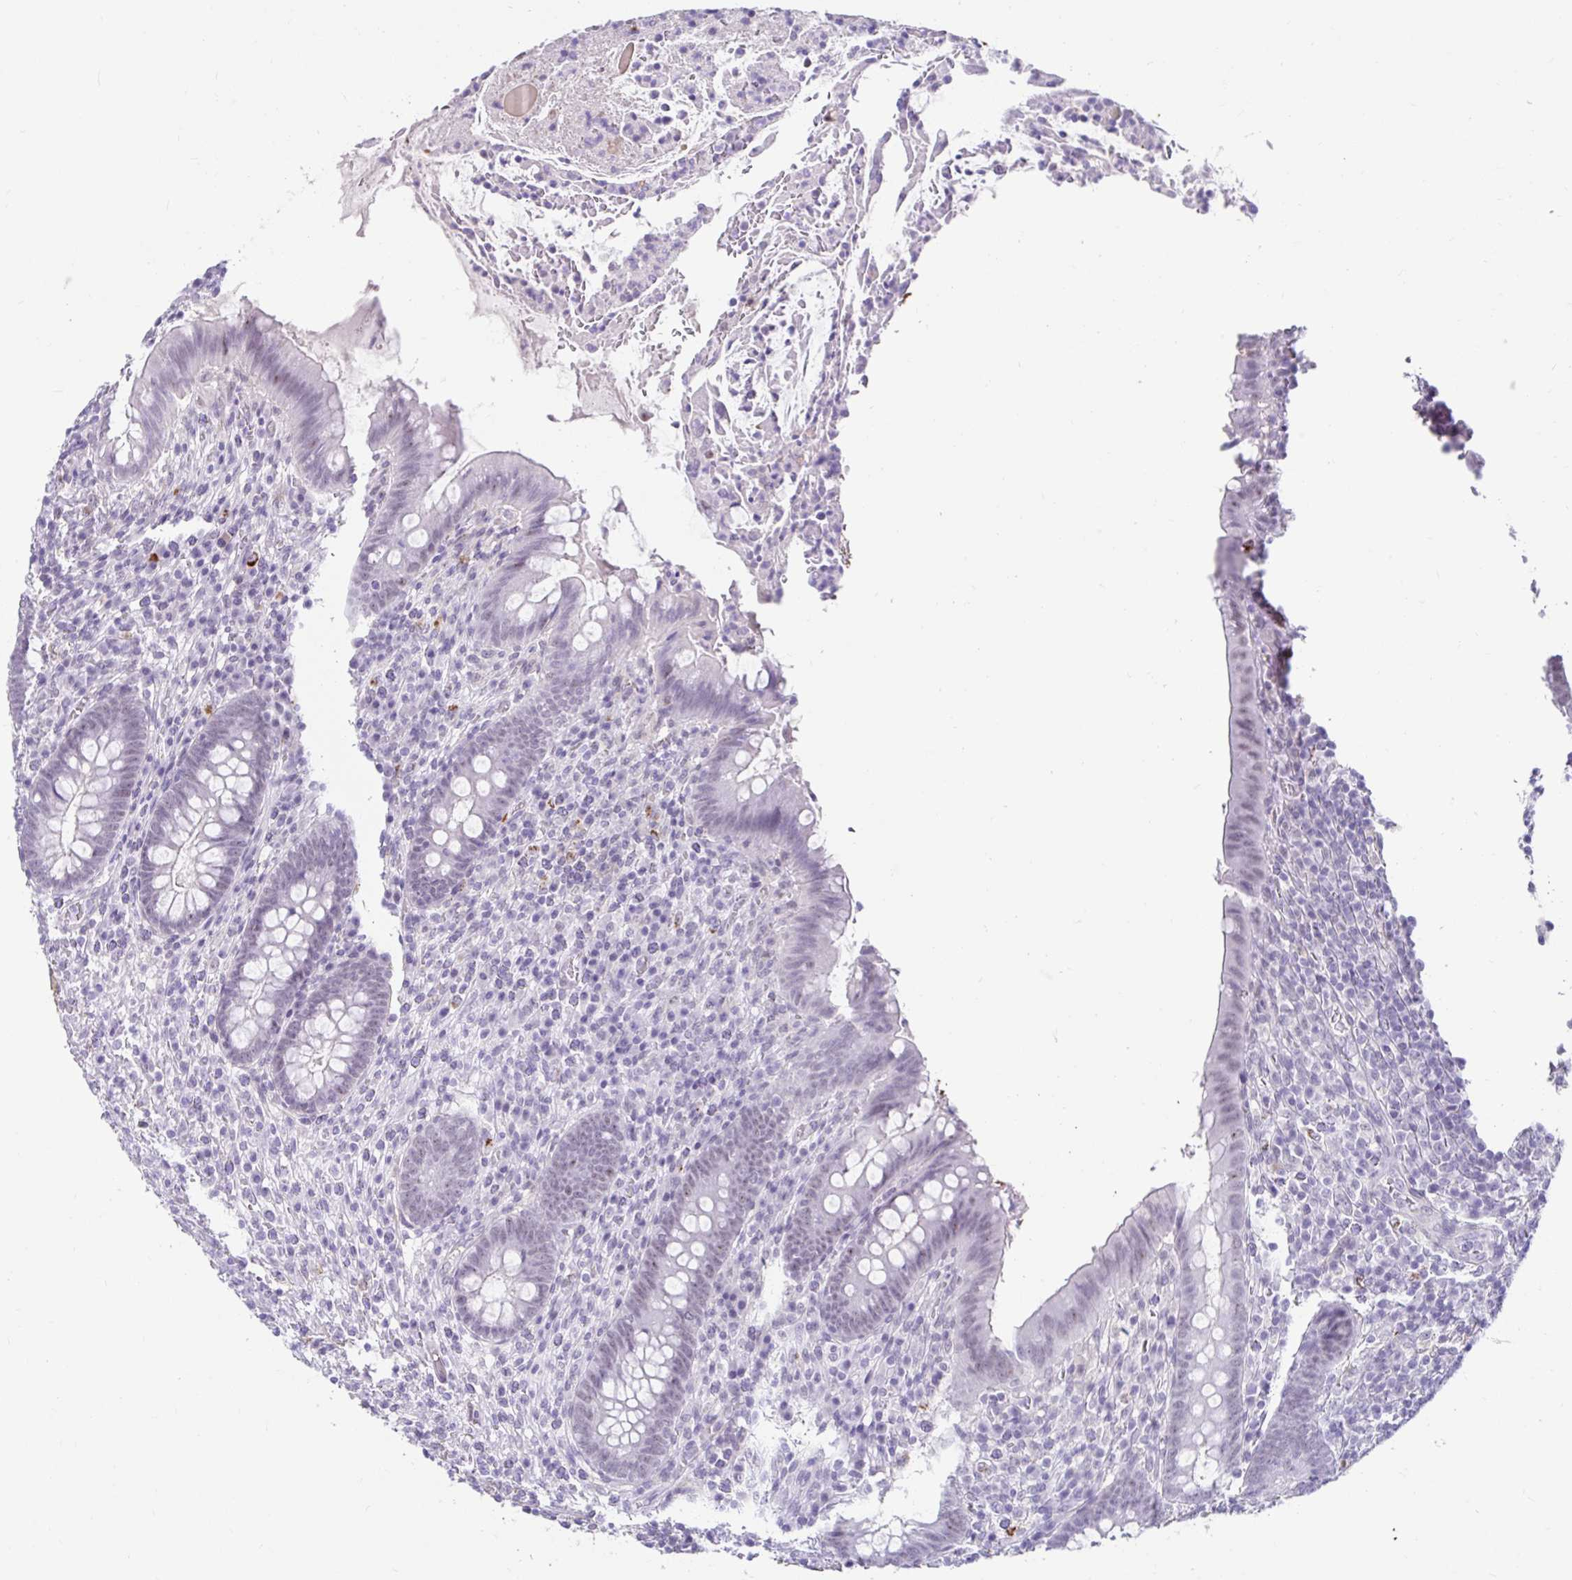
{"staining": {"intensity": "negative", "quantity": "none", "location": "none"}, "tissue": "appendix", "cell_type": "Glandular cells", "image_type": "normal", "snomed": [{"axis": "morphology", "description": "Normal tissue, NOS"}, {"axis": "topography", "description": "Appendix"}], "caption": "This histopathology image is of benign appendix stained with IHC to label a protein in brown with the nuclei are counter-stained blue. There is no positivity in glandular cells. The staining is performed using DAB (3,3'-diaminobenzidine) brown chromogen with nuclei counter-stained in using hematoxylin.", "gene": "DCAF17", "patient": {"sex": "female", "age": 43}}